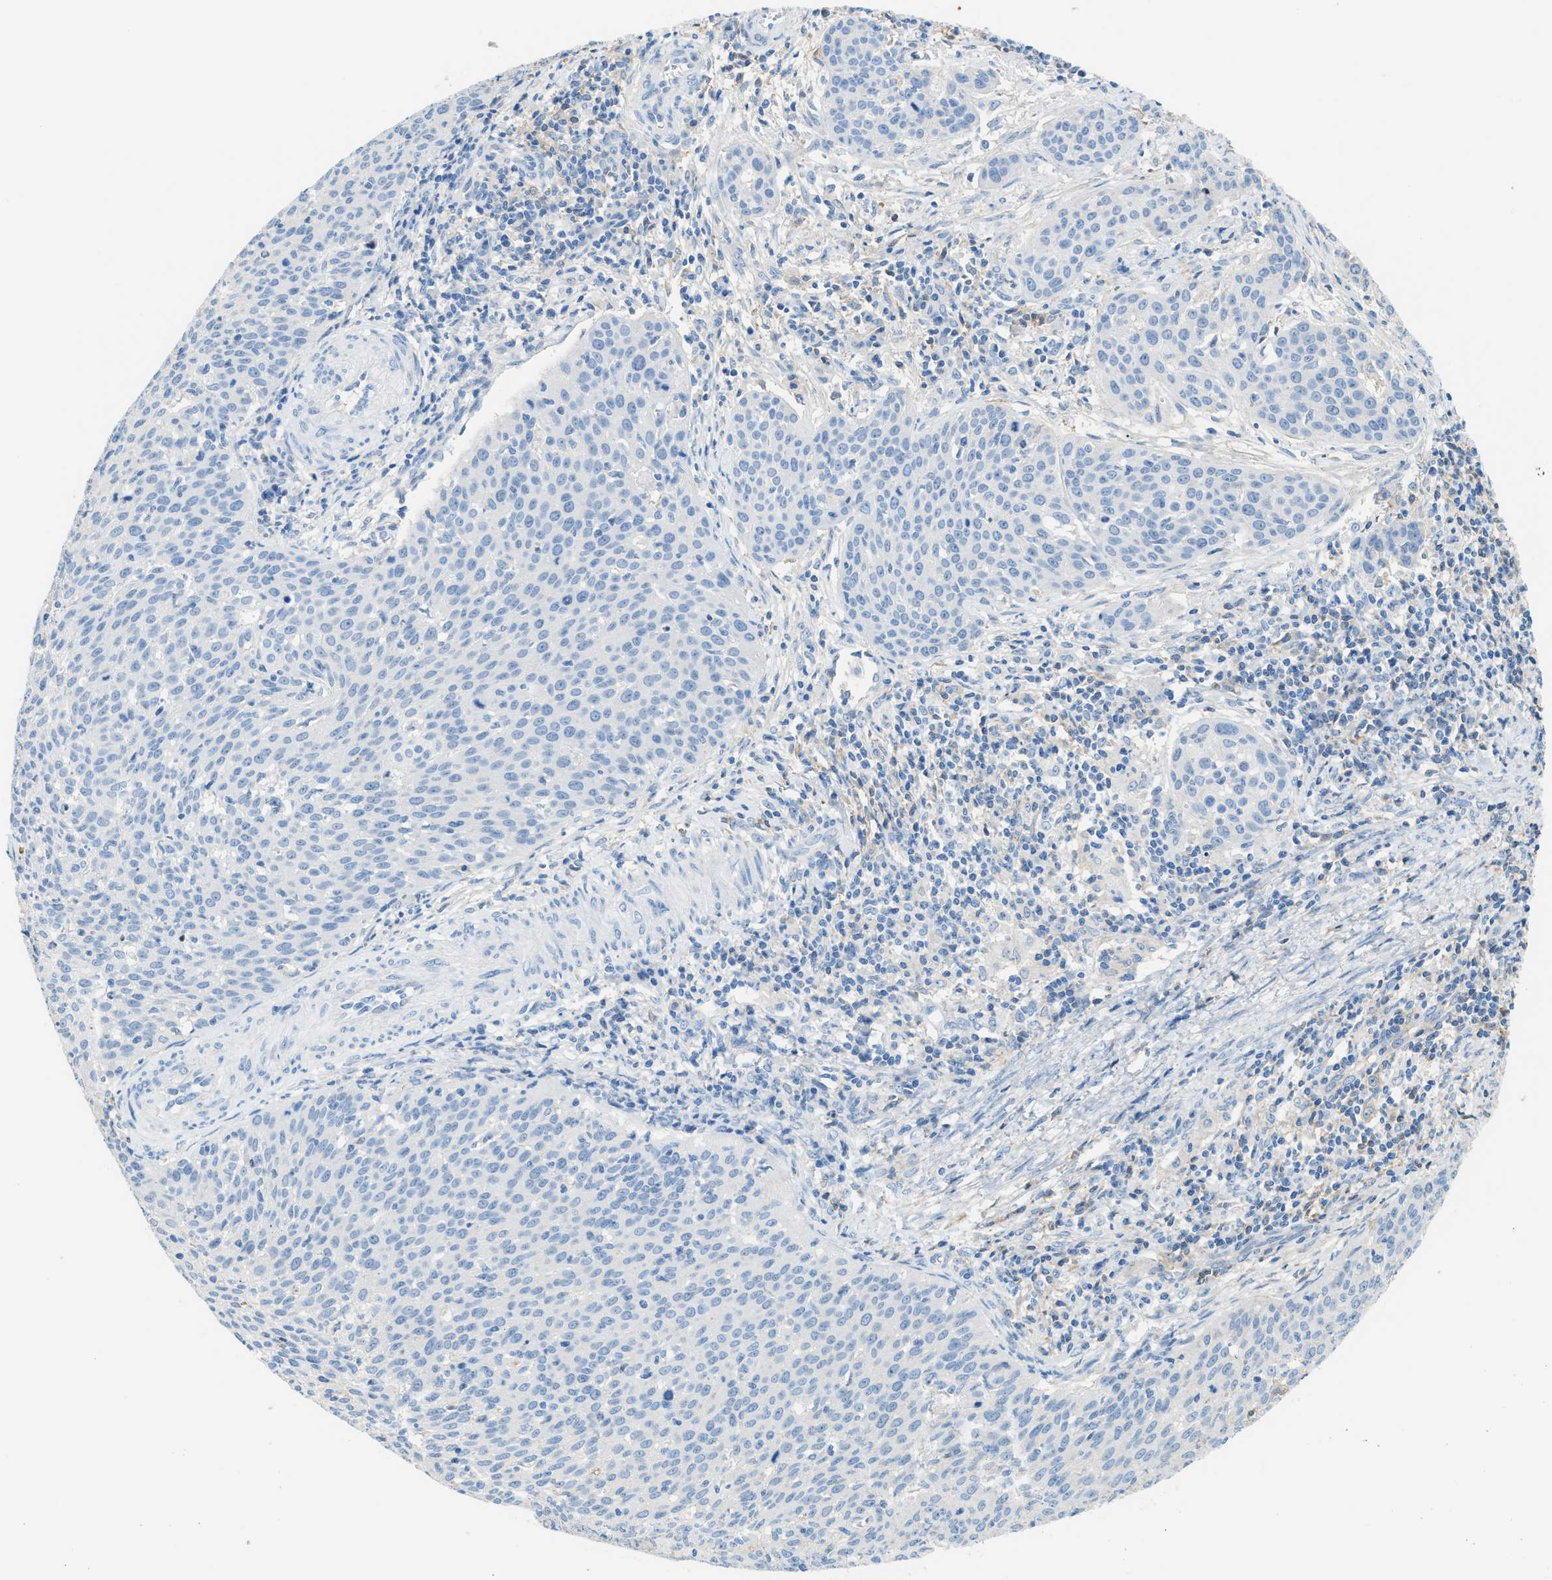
{"staining": {"intensity": "negative", "quantity": "none", "location": "none"}, "tissue": "cervical cancer", "cell_type": "Tumor cells", "image_type": "cancer", "snomed": [{"axis": "morphology", "description": "Squamous cell carcinoma, NOS"}, {"axis": "topography", "description": "Cervix"}], "caption": "Immunohistochemistry (IHC) of squamous cell carcinoma (cervical) displays no staining in tumor cells.", "gene": "CFI", "patient": {"sex": "female", "age": 38}}